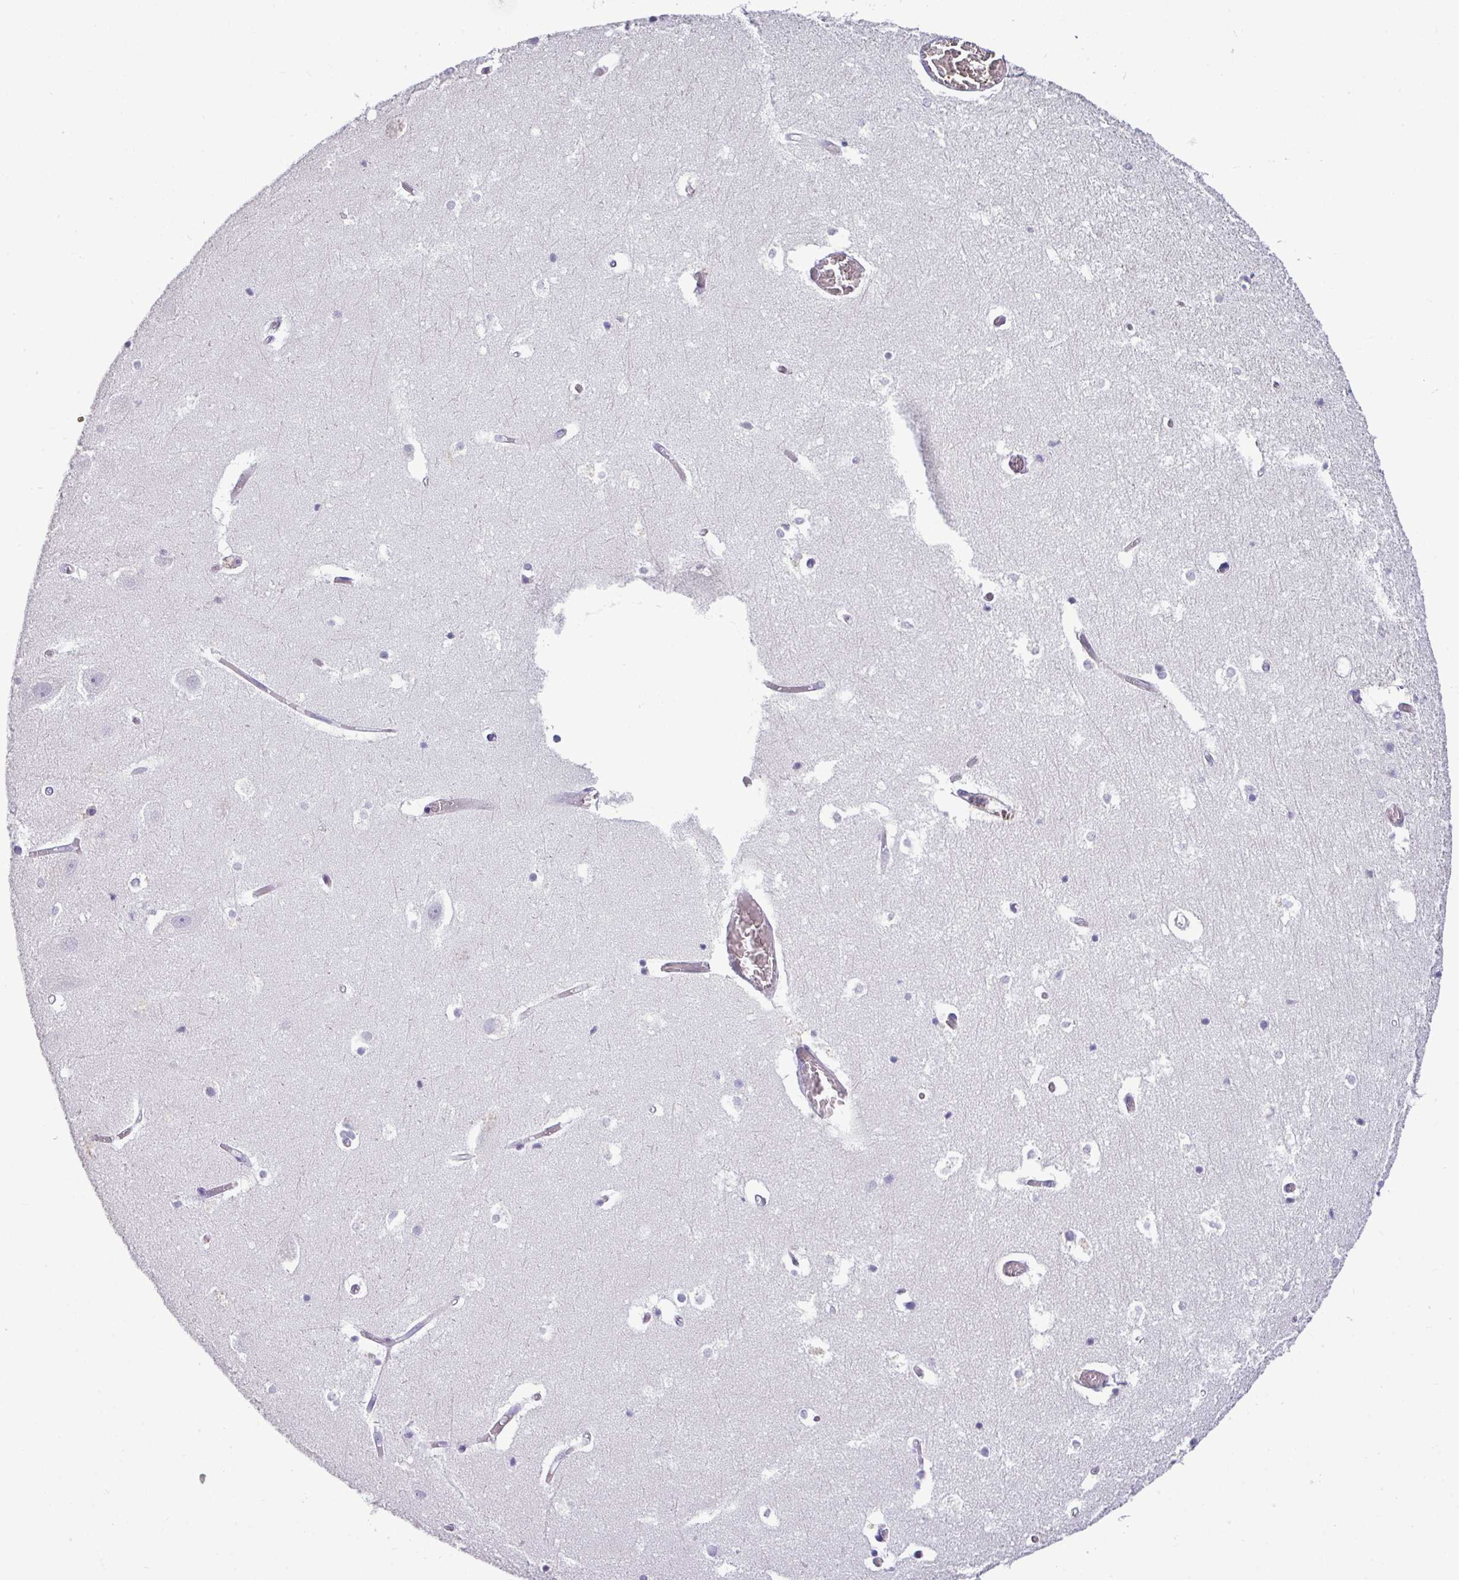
{"staining": {"intensity": "negative", "quantity": "none", "location": "none"}, "tissue": "hippocampus", "cell_type": "Glial cells", "image_type": "normal", "snomed": [{"axis": "morphology", "description": "Normal tissue, NOS"}, {"axis": "topography", "description": "Hippocampus"}], "caption": "Immunohistochemistry image of normal hippocampus stained for a protein (brown), which displays no expression in glial cells.", "gene": "TMEM91", "patient": {"sex": "female", "age": 52}}